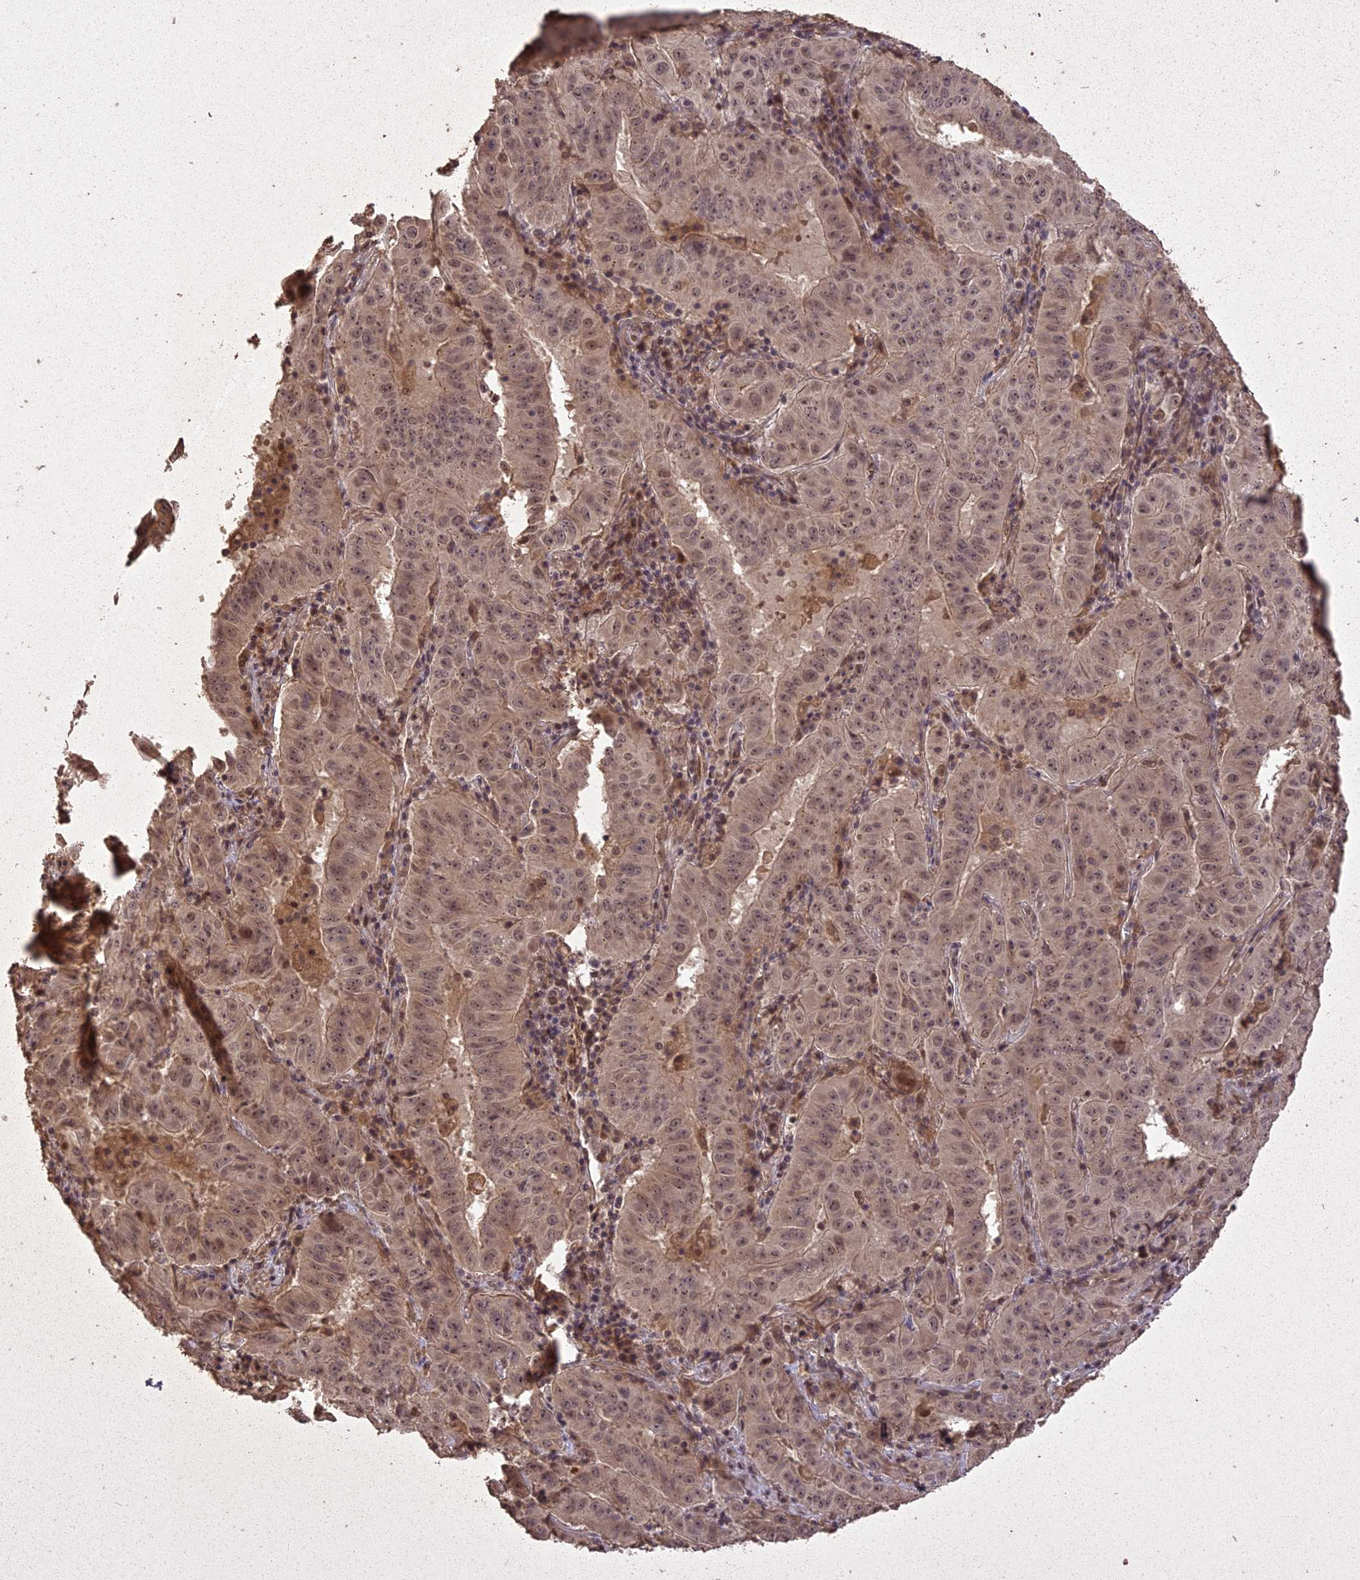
{"staining": {"intensity": "moderate", "quantity": ">75%", "location": "cytoplasmic/membranous,nuclear"}, "tissue": "pancreatic cancer", "cell_type": "Tumor cells", "image_type": "cancer", "snomed": [{"axis": "morphology", "description": "Adenocarcinoma, NOS"}, {"axis": "topography", "description": "Pancreas"}], "caption": "Immunohistochemical staining of pancreatic cancer (adenocarcinoma) shows medium levels of moderate cytoplasmic/membranous and nuclear expression in about >75% of tumor cells.", "gene": "LIN37", "patient": {"sex": "male", "age": 63}}